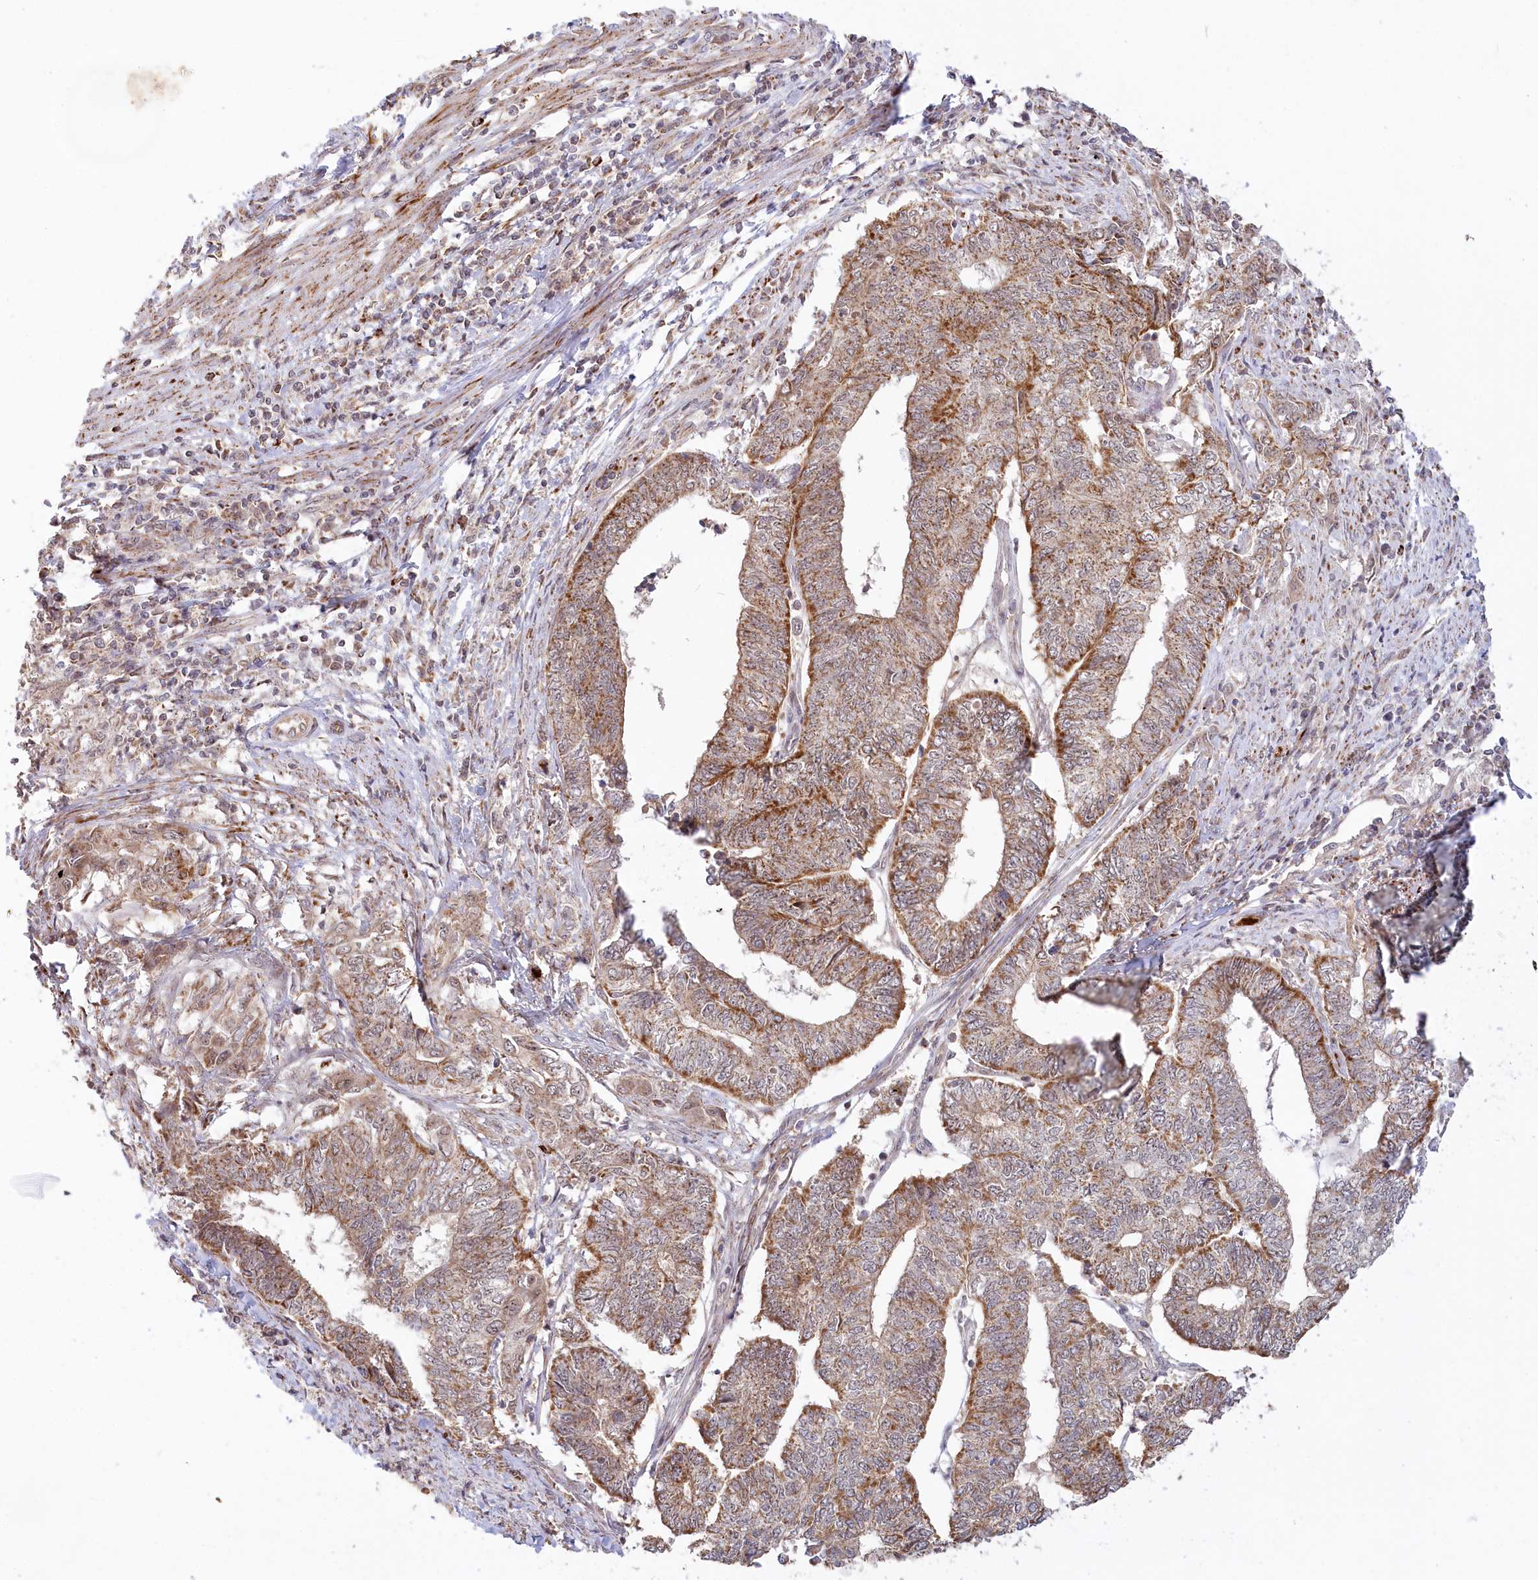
{"staining": {"intensity": "moderate", "quantity": ">75%", "location": "cytoplasmic/membranous"}, "tissue": "endometrial cancer", "cell_type": "Tumor cells", "image_type": "cancer", "snomed": [{"axis": "morphology", "description": "Adenocarcinoma, NOS"}, {"axis": "topography", "description": "Uterus"}, {"axis": "topography", "description": "Endometrium"}], "caption": "This histopathology image reveals endometrial cancer stained with IHC to label a protein in brown. The cytoplasmic/membranous of tumor cells show moderate positivity for the protein. Nuclei are counter-stained blue.", "gene": "RTN4IP1", "patient": {"sex": "female", "age": 70}}